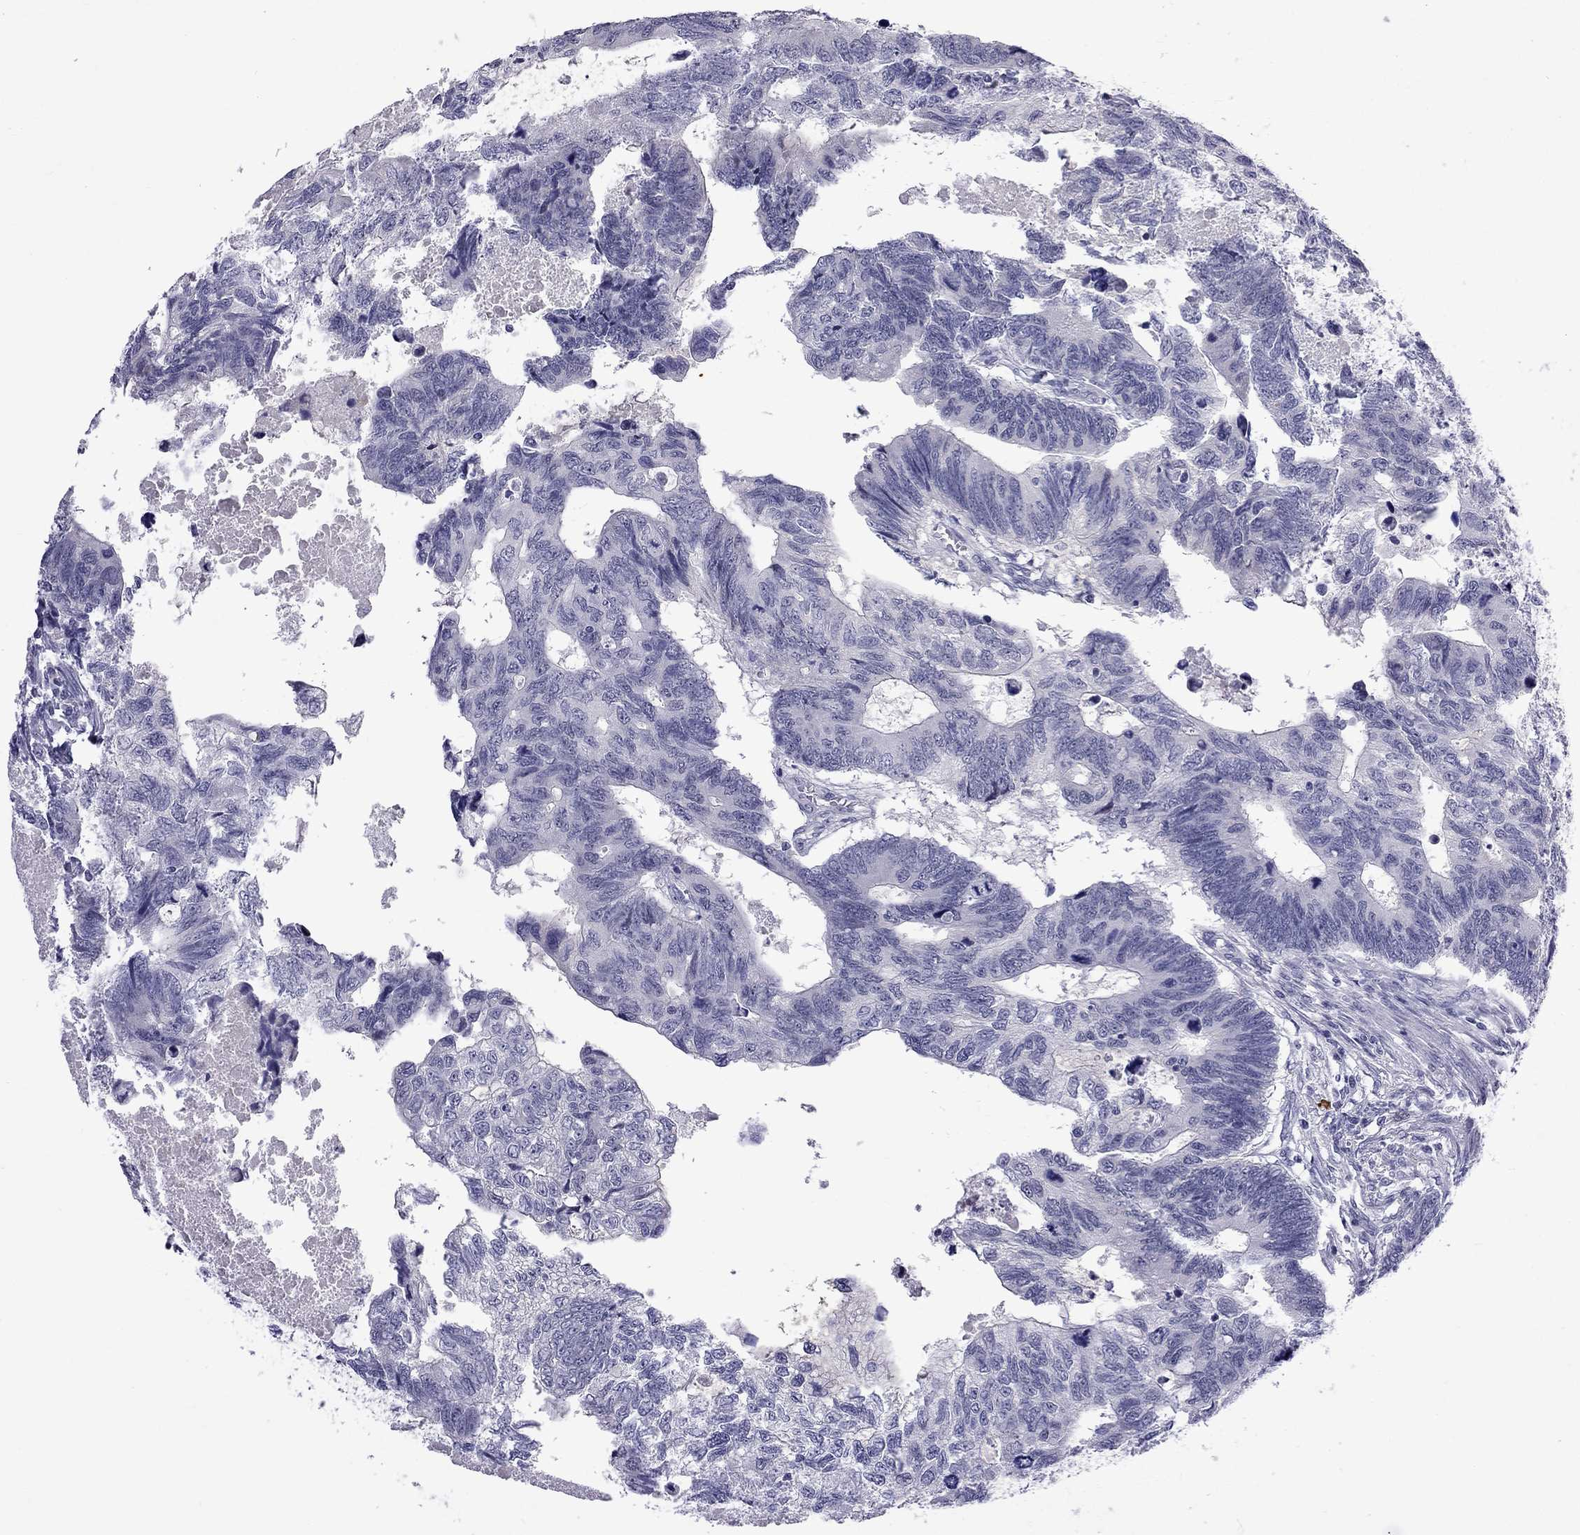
{"staining": {"intensity": "negative", "quantity": "none", "location": "none"}, "tissue": "colorectal cancer", "cell_type": "Tumor cells", "image_type": "cancer", "snomed": [{"axis": "morphology", "description": "Adenocarcinoma, NOS"}, {"axis": "topography", "description": "Colon"}], "caption": "Tumor cells are negative for brown protein staining in adenocarcinoma (colorectal).", "gene": "RTL9", "patient": {"sex": "female", "age": 77}}